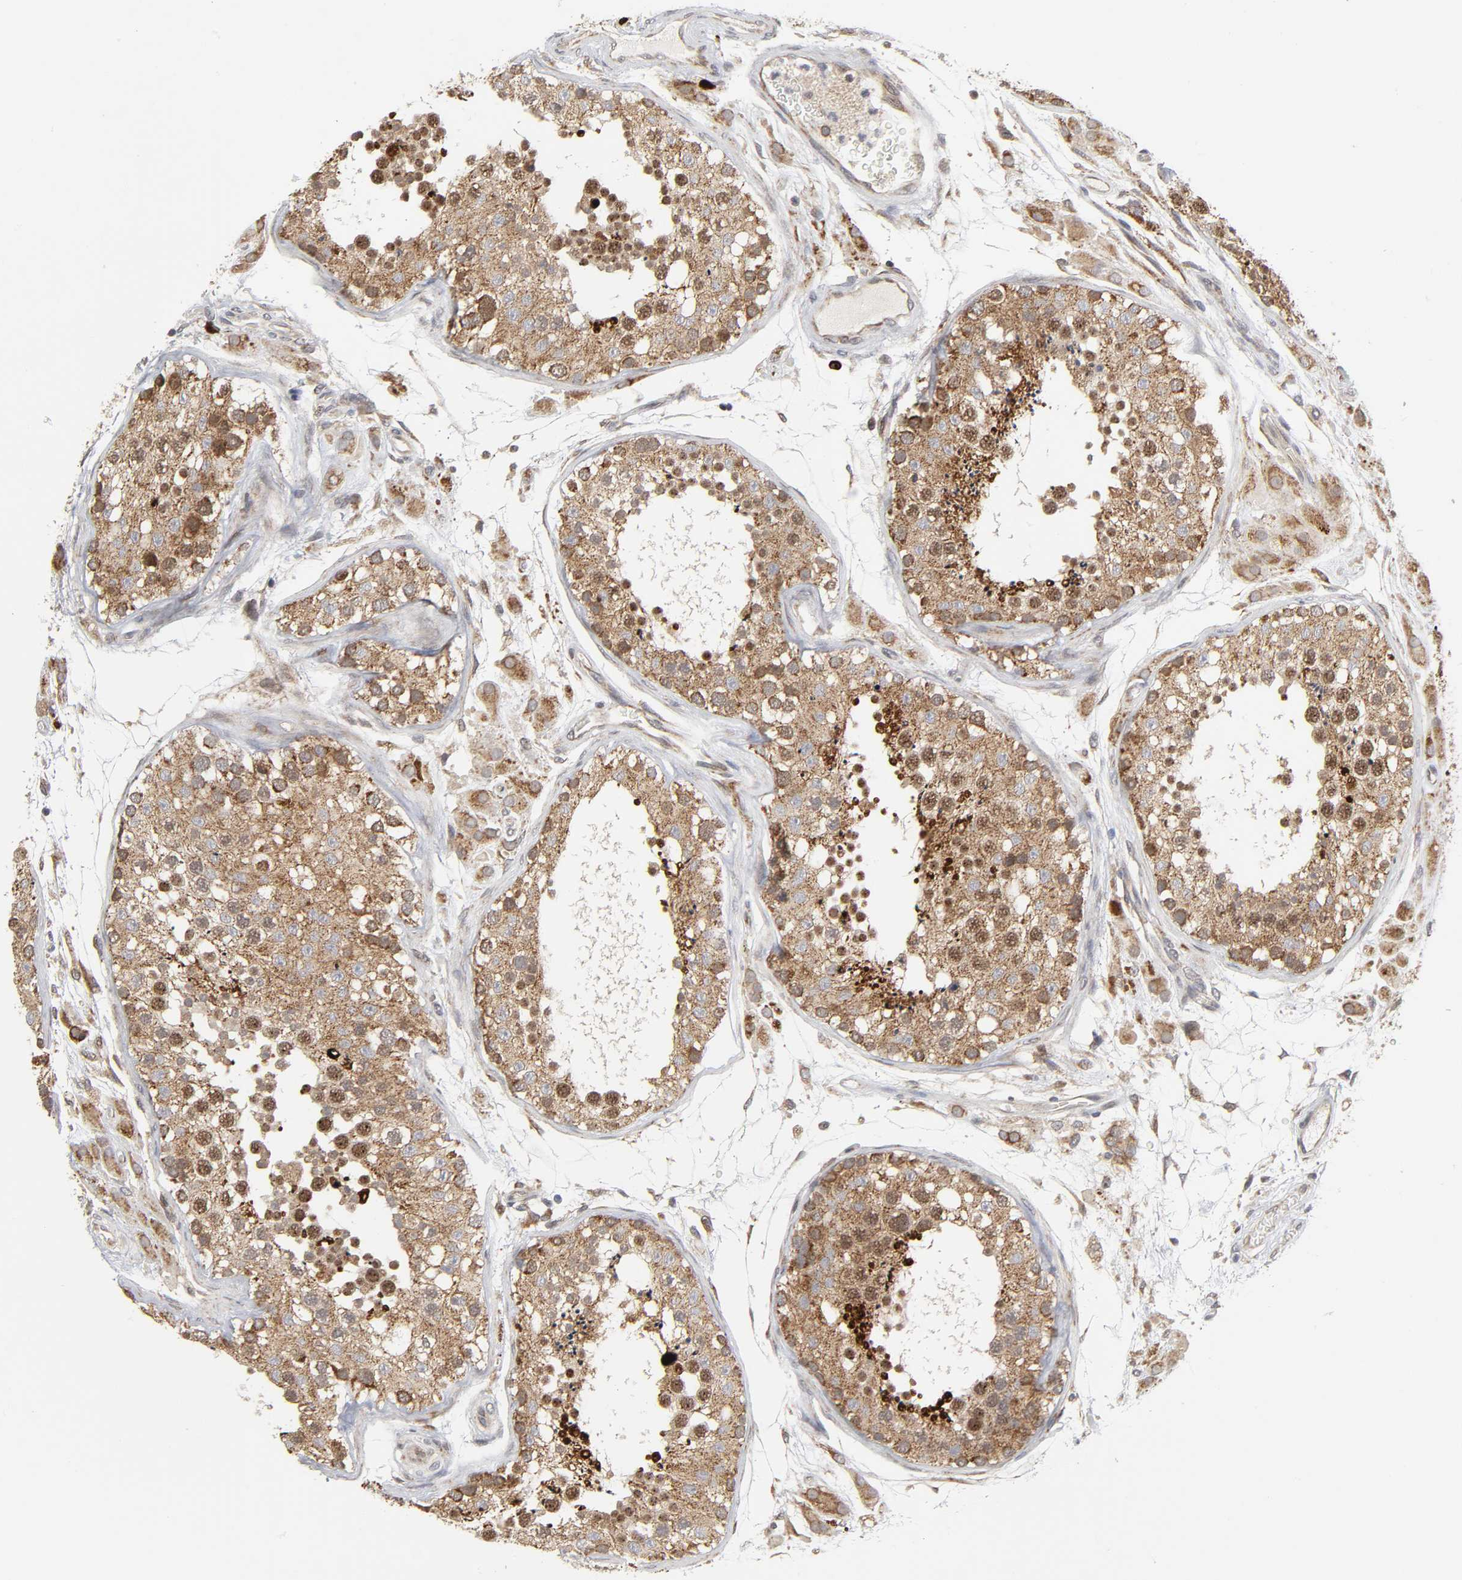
{"staining": {"intensity": "strong", "quantity": ">75%", "location": "cytoplasmic/membranous,nuclear"}, "tissue": "testis", "cell_type": "Cells in seminiferous ducts", "image_type": "normal", "snomed": [{"axis": "morphology", "description": "Normal tissue, NOS"}, {"axis": "topography", "description": "Testis"}], "caption": "The photomicrograph shows immunohistochemical staining of normal testis. There is strong cytoplasmic/membranous,nuclear expression is identified in approximately >75% of cells in seminiferous ducts.", "gene": "SLC30A9", "patient": {"sex": "male", "age": 26}}